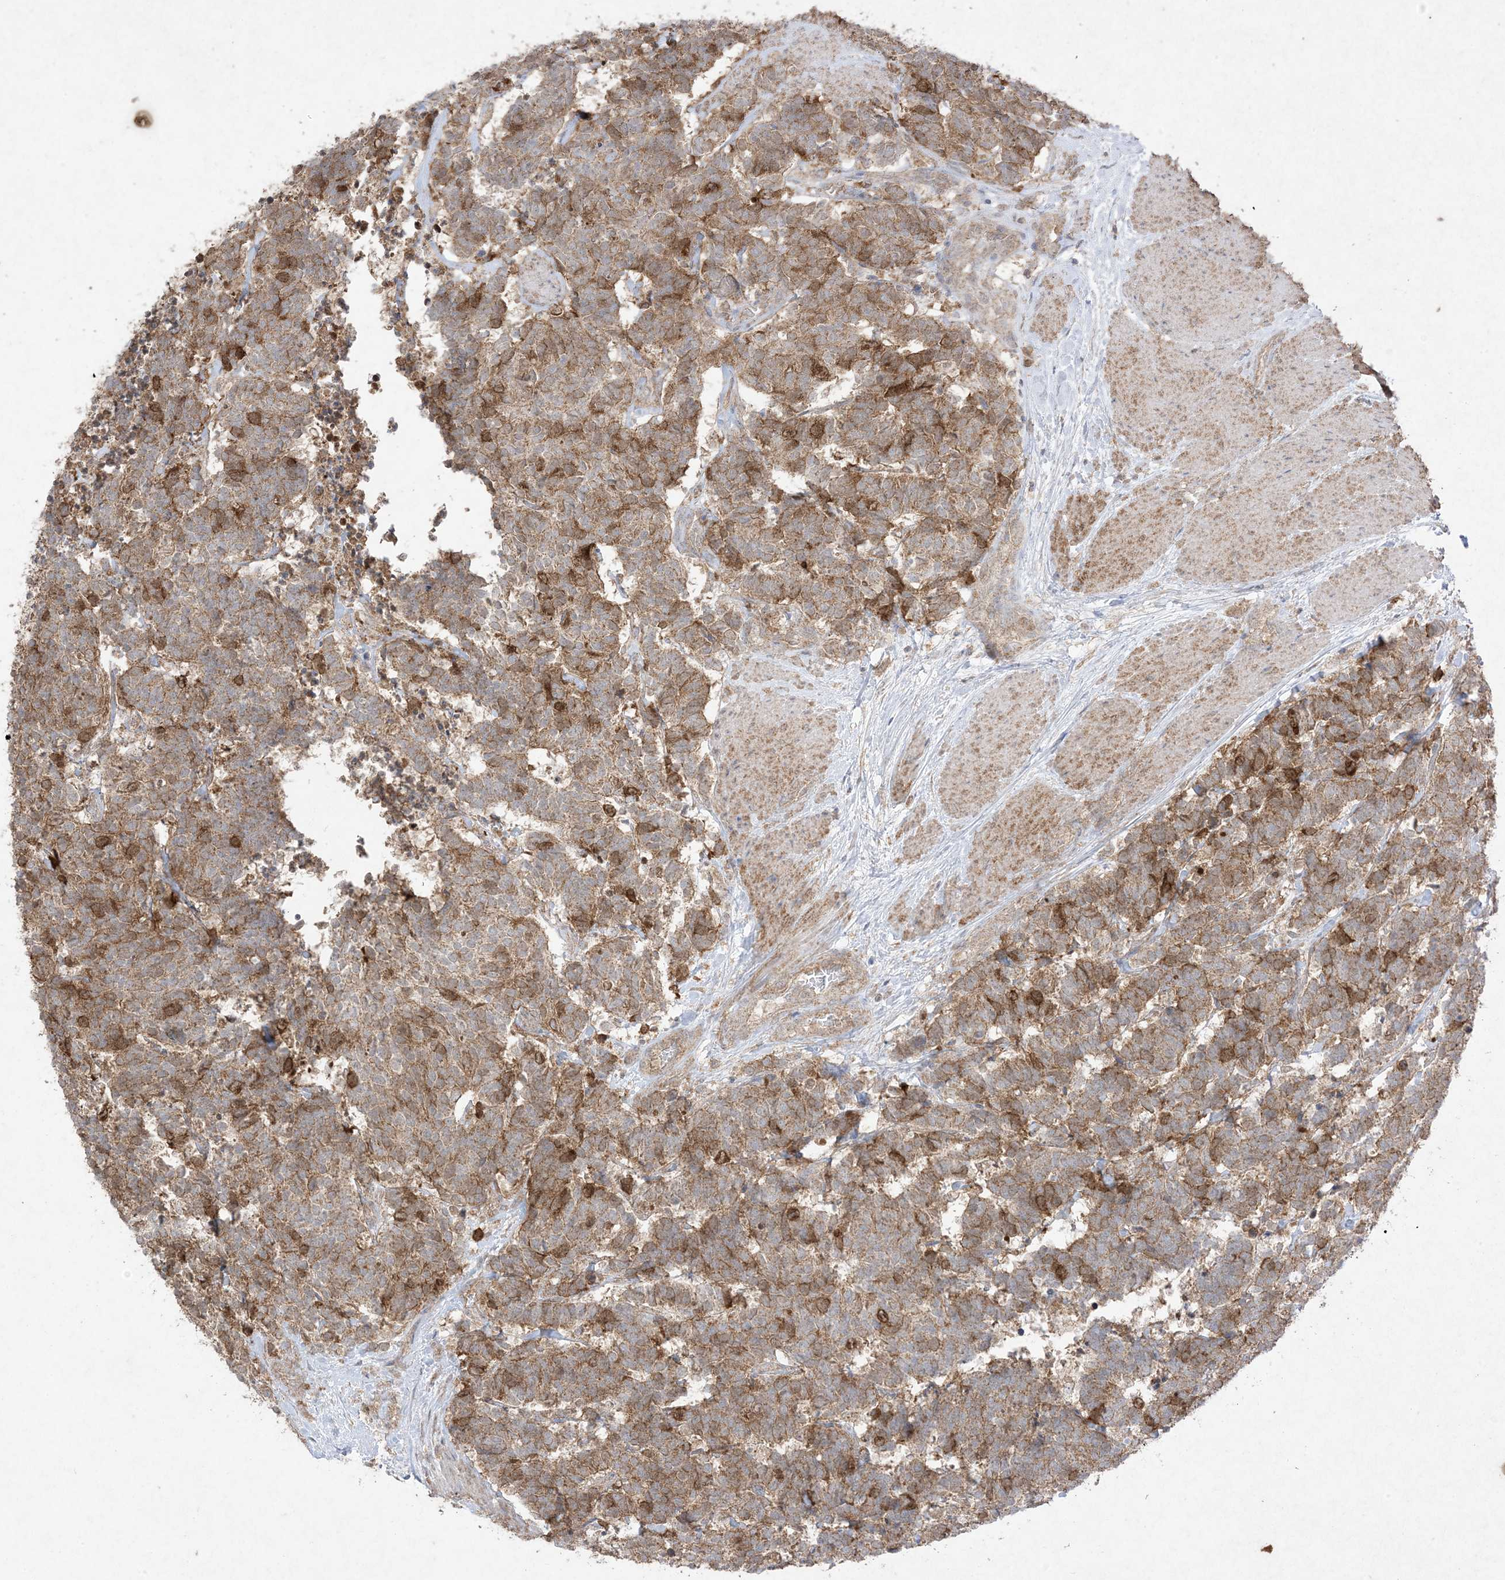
{"staining": {"intensity": "moderate", "quantity": ">75%", "location": "cytoplasmic/membranous"}, "tissue": "carcinoid", "cell_type": "Tumor cells", "image_type": "cancer", "snomed": [{"axis": "morphology", "description": "Carcinoma, NOS"}, {"axis": "morphology", "description": "Carcinoid, malignant, NOS"}, {"axis": "topography", "description": "Urinary bladder"}], "caption": "Protein expression analysis of carcinoma exhibits moderate cytoplasmic/membranous expression in about >75% of tumor cells.", "gene": "UBE2C", "patient": {"sex": "male", "age": 57}}